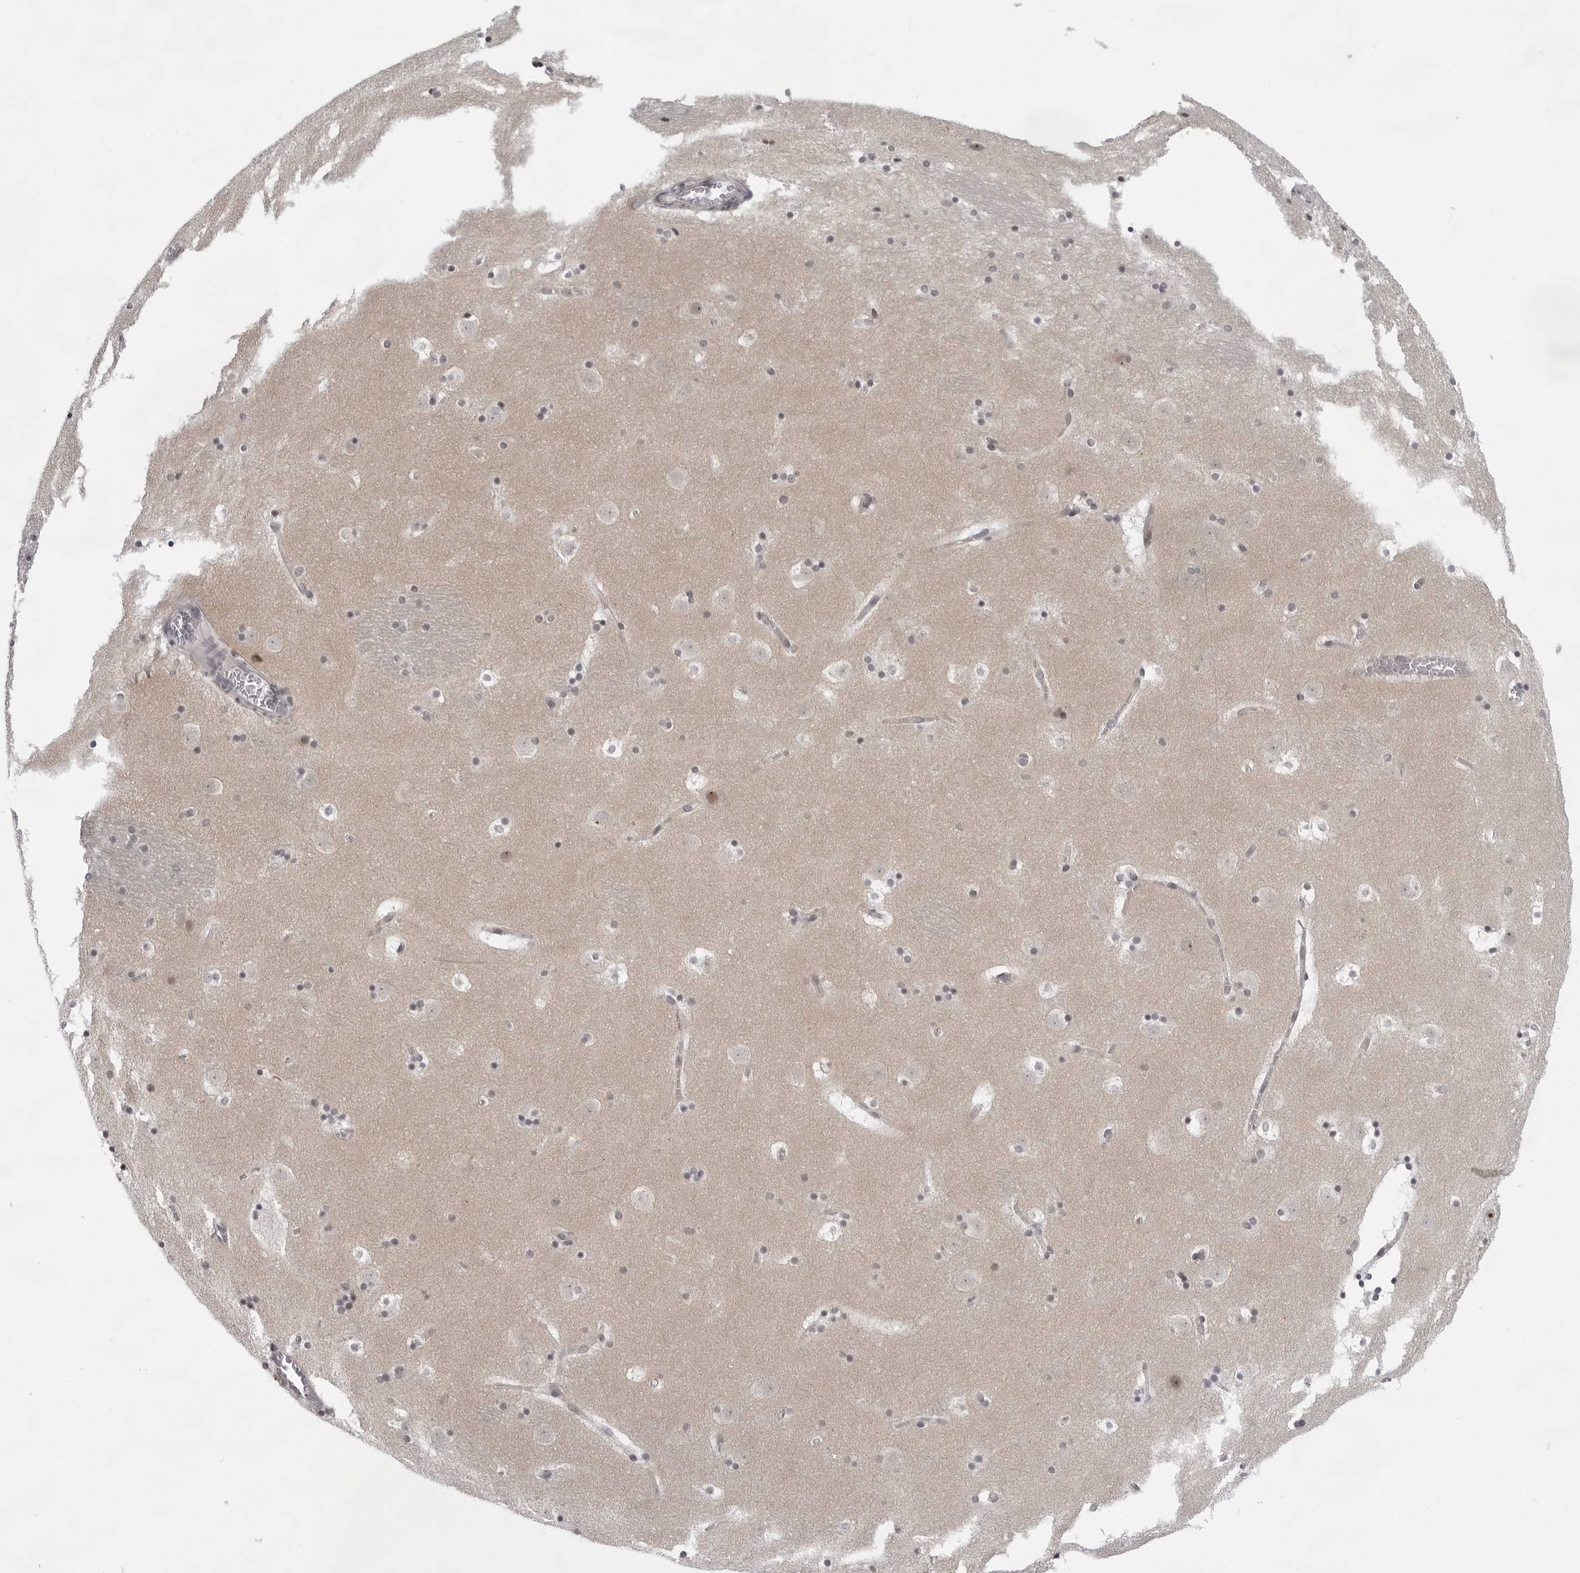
{"staining": {"intensity": "weak", "quantity": "25%-75%", "location": "nuclear"}, "tissue": "caudate", "cell_type": "Glial cells", "image_type": "normal", "snomed": [{"axis": "morphology", "description": "Normal tissue, NOS"}, {"axis": "topography", "description": "Lateral ventricle wall"}], "caption": "DAB immunohistochemical staining of normal human caudate reveals weak nuclear protein expression in approximately 25%-75% of glial cells. Using DAB (3,3'-diaminobenzidine) (brown) and hematoxylin (blue) stains, captured at high magnification using brightfield microscopy.", "gene": "EXOSC10", "patient": {"sex": "male", "age": 45}}